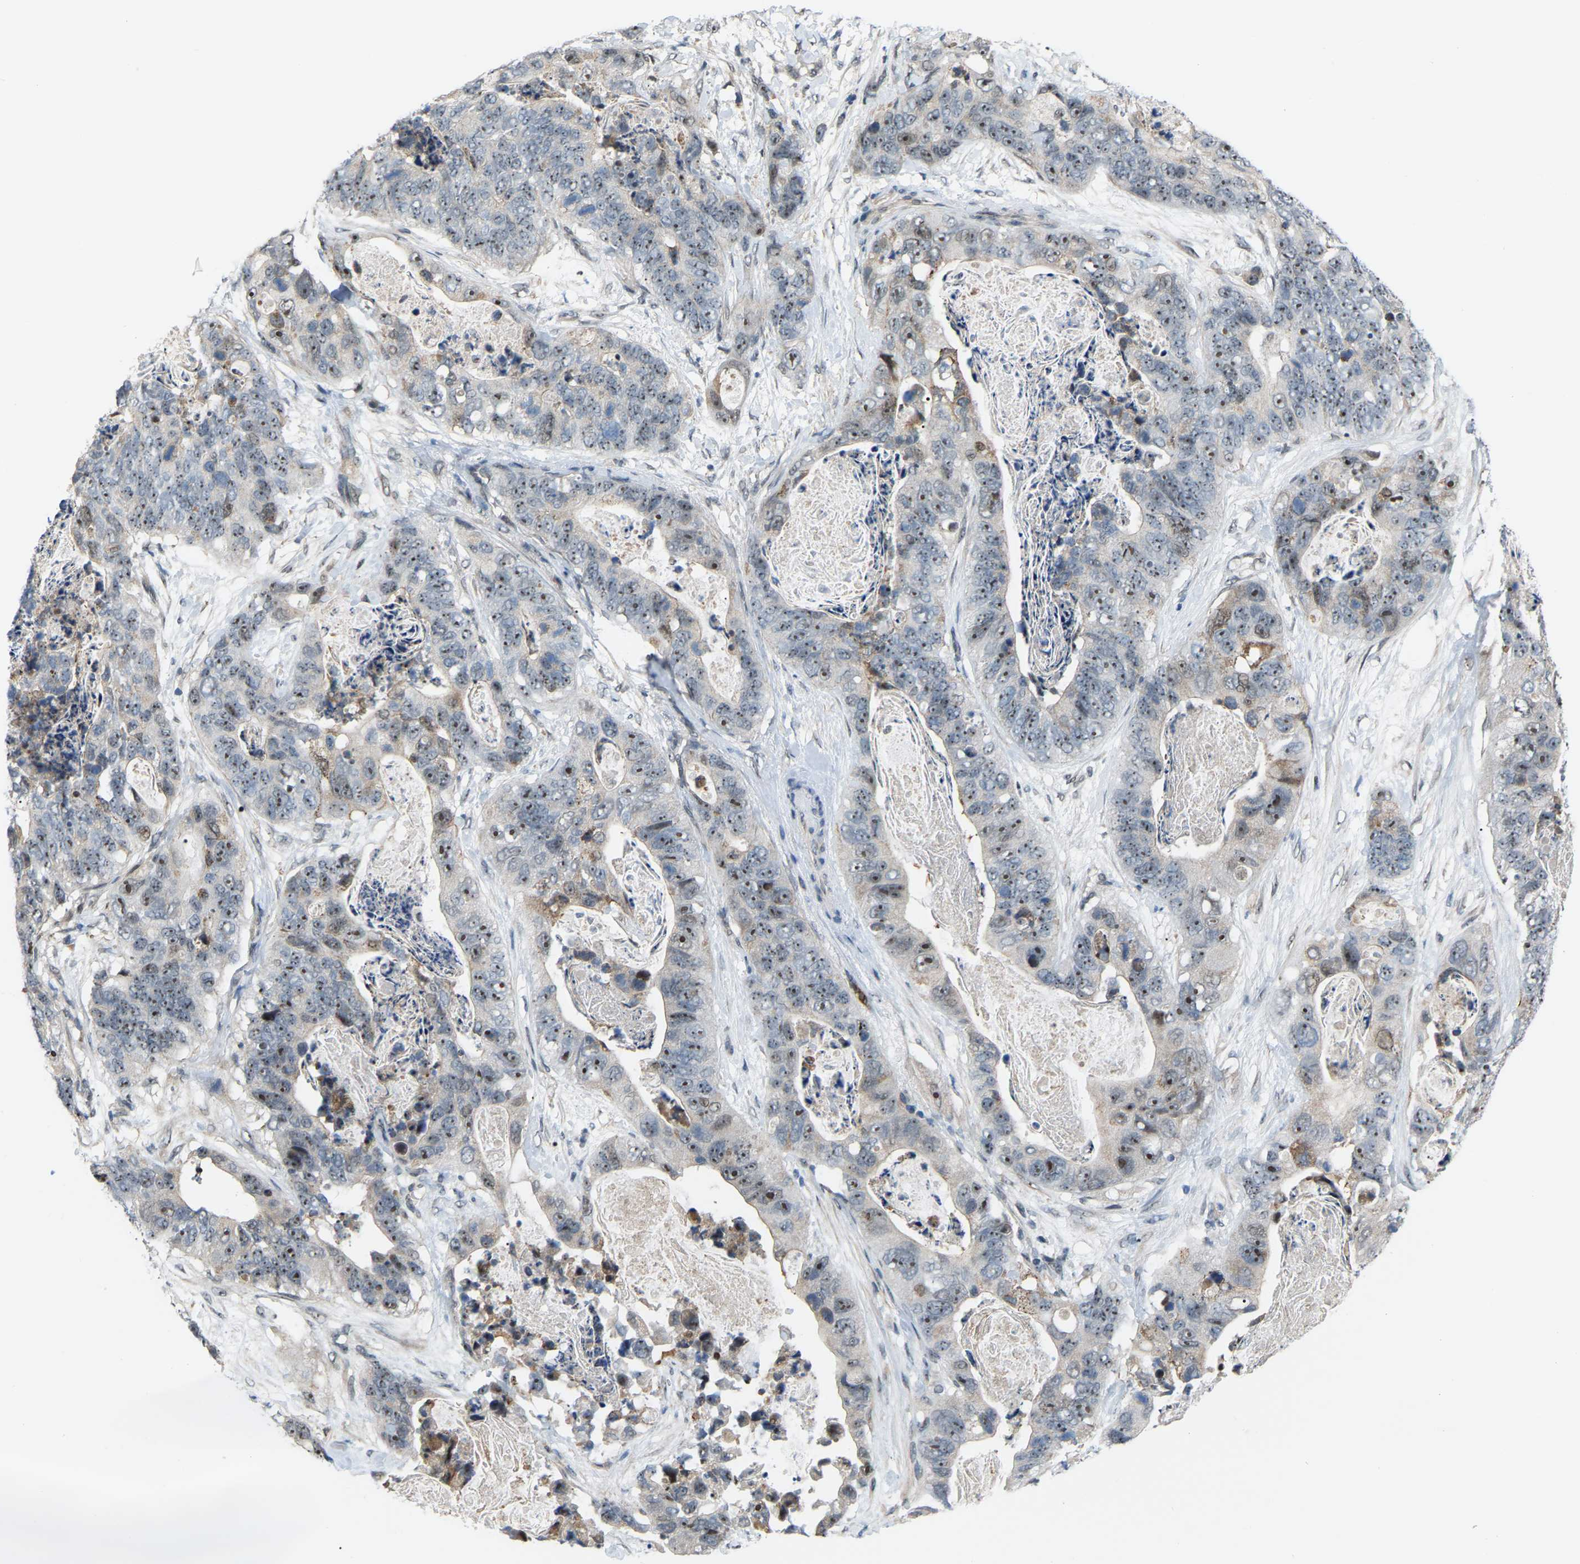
{"staining": {"intensity": "moderate", "quantity": ">75%", "location": "nuclear"}, "tissue": "stomach cancer", "cell_type": "Tumor cells", "image_type": "cancer", "snomed": [{"axis": "morphology", "description": "Adenocarcinoma, NOS"}, {"axis": "topography", "description": "Stomach"}], "caption": "Immunohistochemistry (IHC) image of neoplastic tissue: human adenocarcinoma (stomach) stained using IHC shows medium levels of moderate protein expression localized specifically in the nuclear of tumor cells, appearing as a nuclear brown color.", "gene": "CROT", "patient": {"sex": "female", "age": 89}}